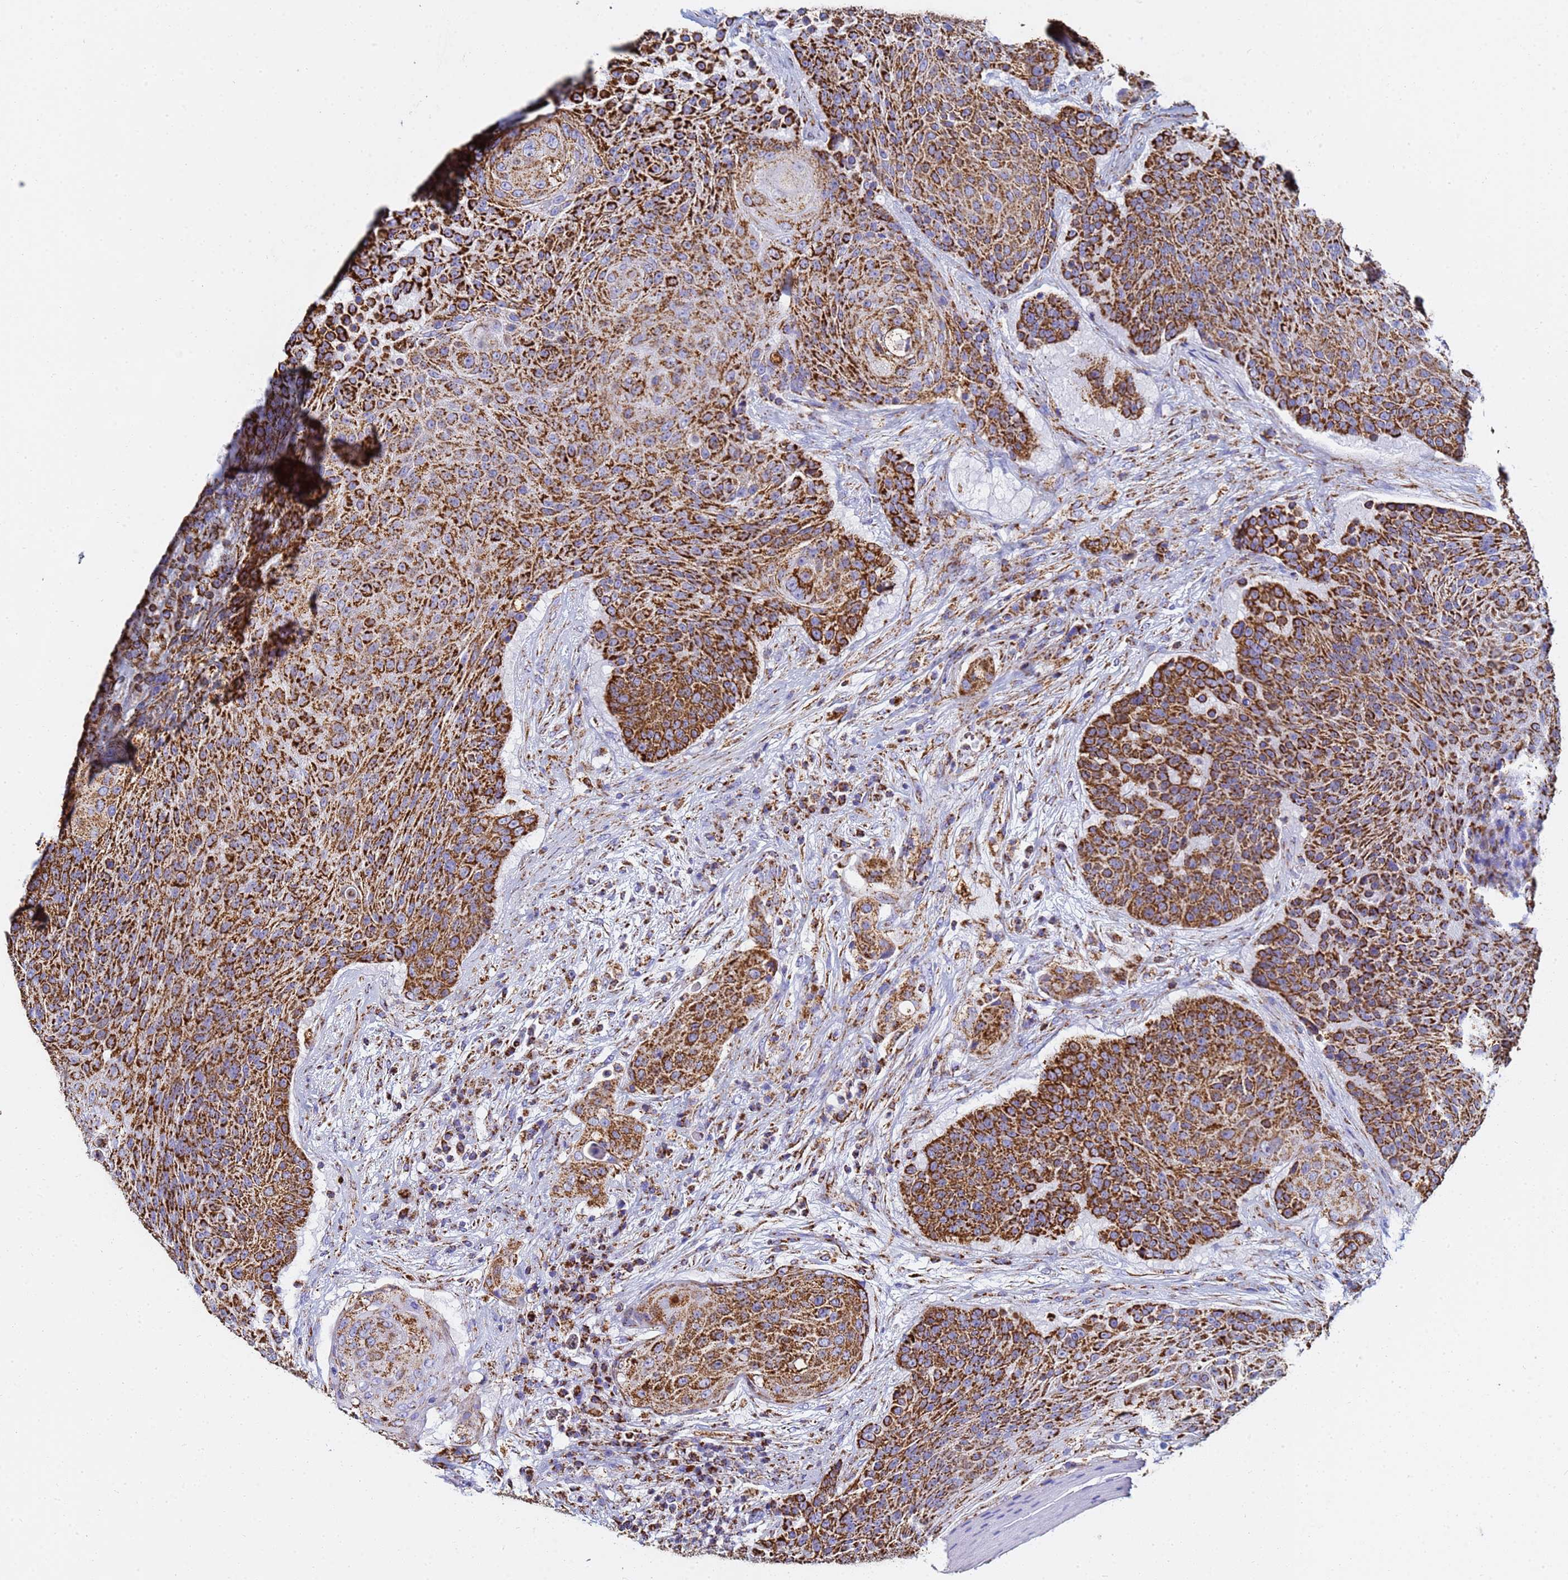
{"staining": {"intensity": "strong", "quantity": ">75%", "location": "cytoplasmic/membranous"}, "tissue": "urothelial cancer", "cell_type": "Tumor cells", "image_type": "cancer", "snomed": [{"axis": "morphology", "description": "Urothelial carcinoma, High grade"}, {"axis": "topography", "description": "Urinary bladder"}], "caption": "There is high levels of strong cytoplasmic/membranous expression in tumor cells of urothelial carcinoma (high-grade), as demonstrated by immunohistochemical staining (brown color).", "gene": "PHB2", "patient": {"sex": "female", "age": 63}}